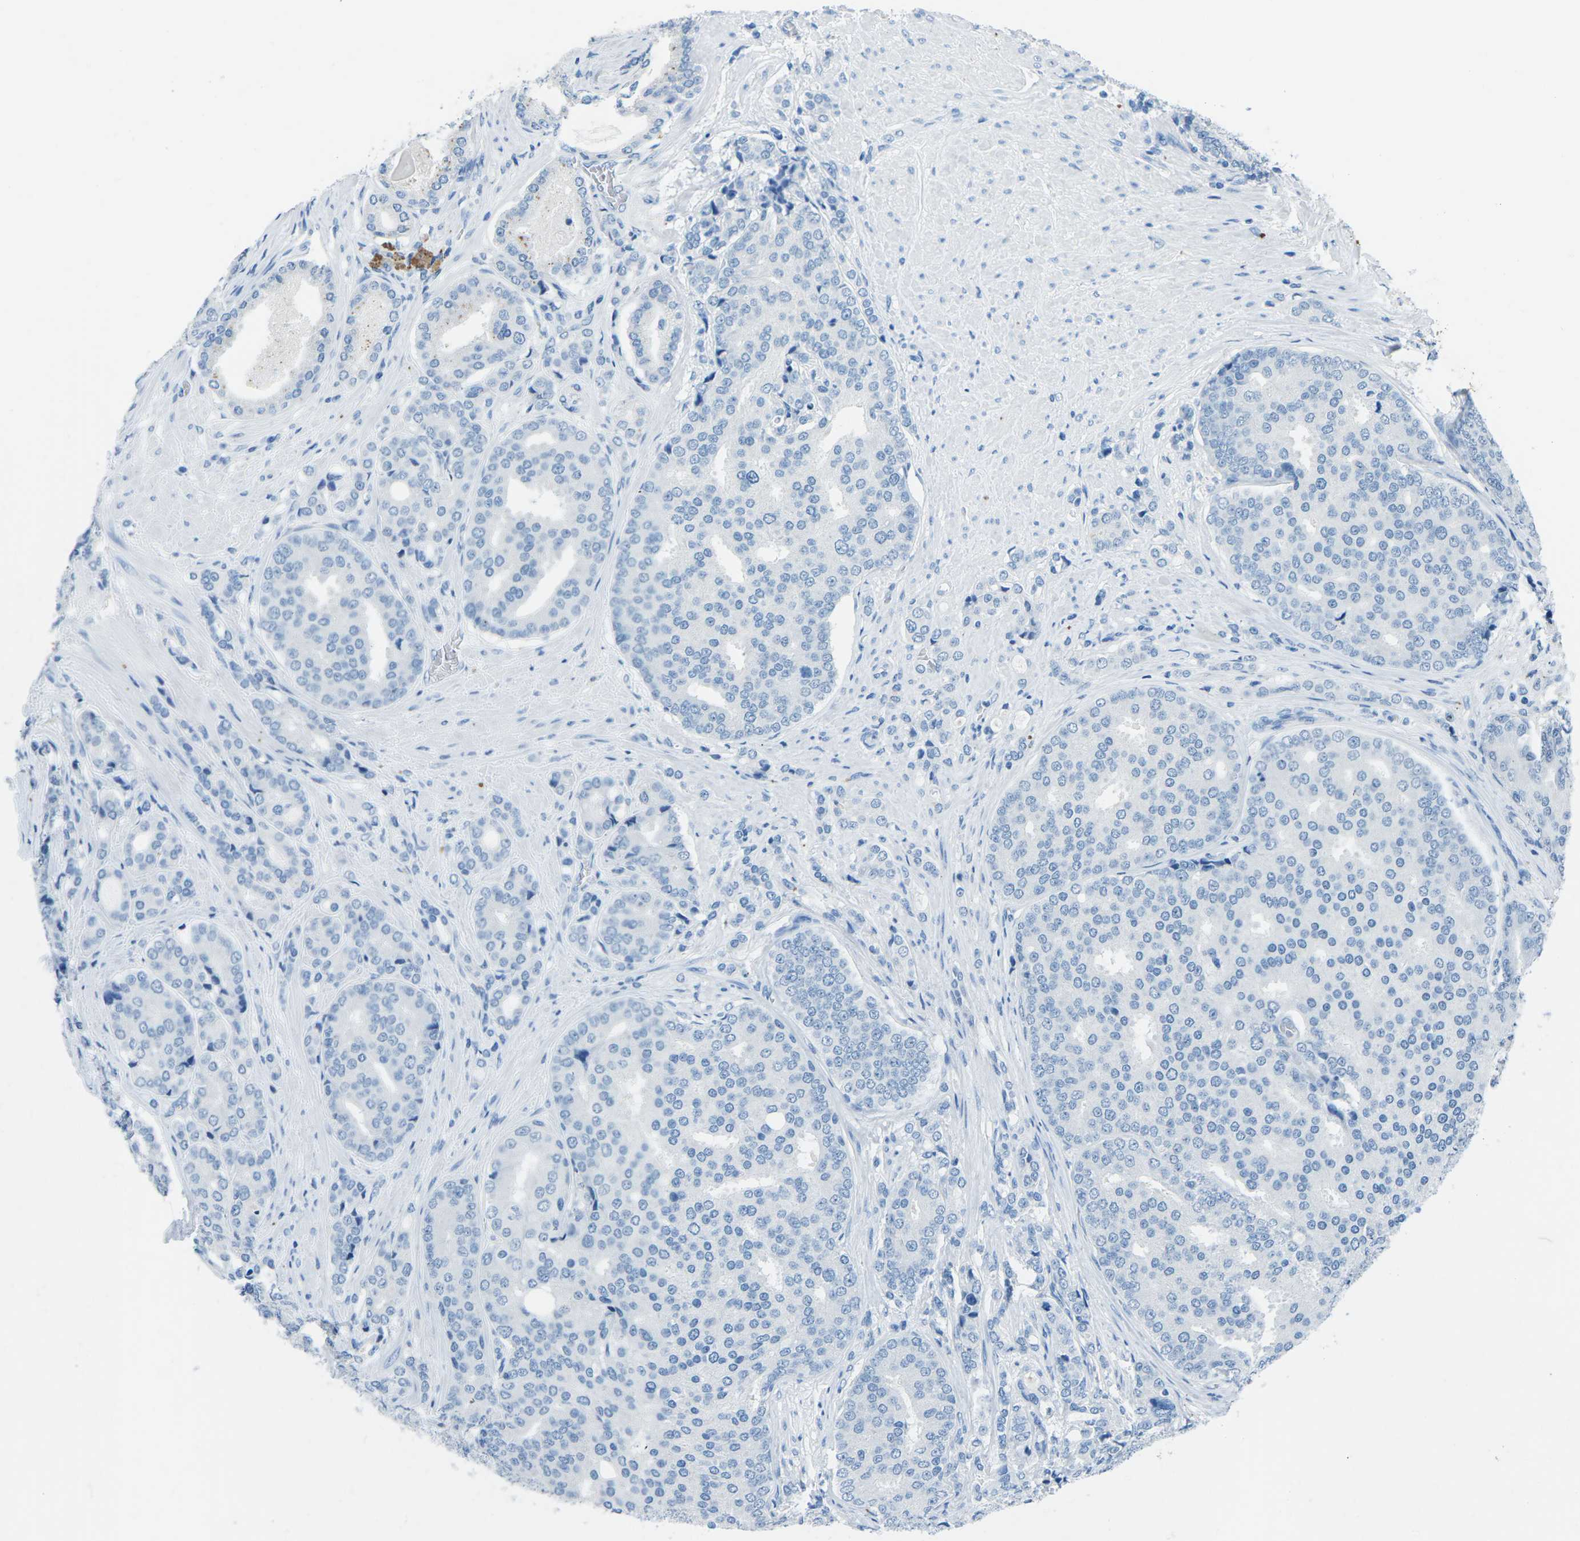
{"staining": {"intensity": "negative", "quantity": "none", "location": "none"}, "tissue": "prostate cancer", "cell_type": "Tumor cells", "image_type": "cancer", "snomed": [{"axis": "morphology", "description": "Adenocarcinoma, High grade"}, {"axis": "topography", "description": "Prostate"}], "caption": "Immunohistochemical staining of prostate adenocarcinoma (high-grade) exhibits no significant expression in tumor cells.", "gene": "MYH8", "patient": {"sex": "male", "age": 50}}